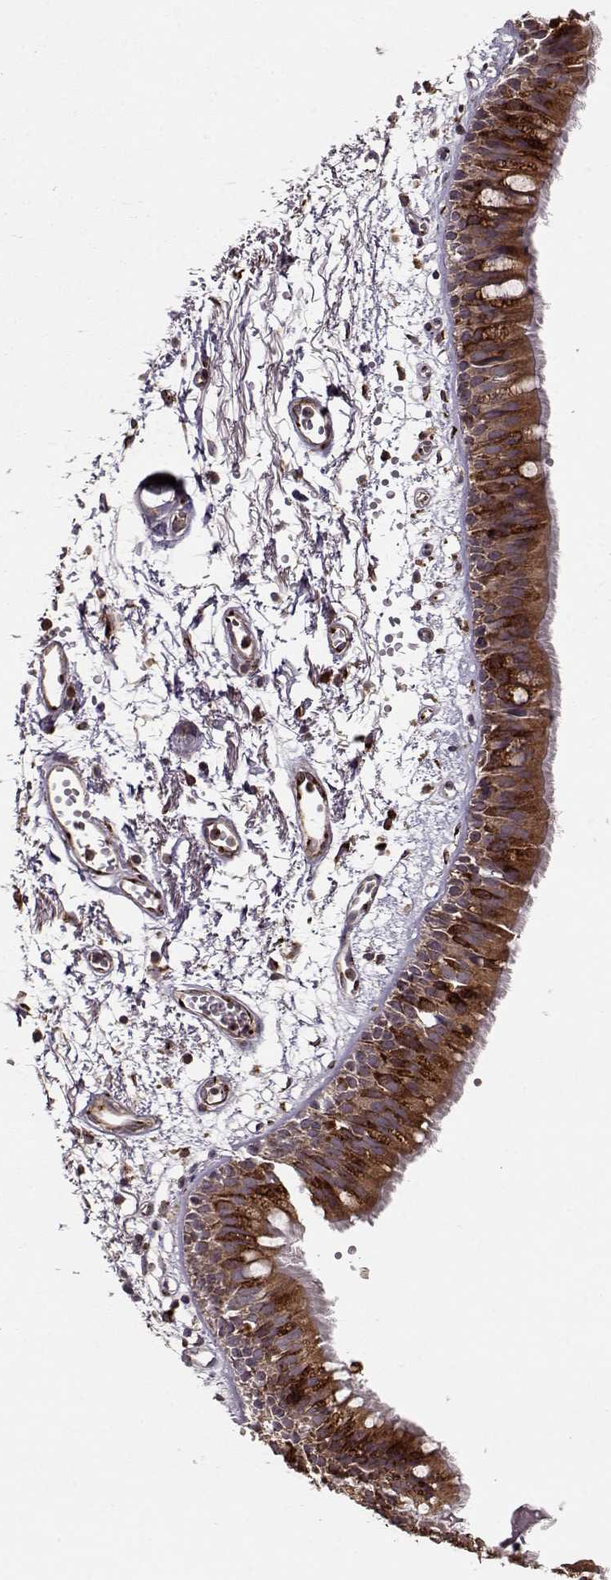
{"staining": {"intensity": "strong", "quantity": ">75%", "location": "cytoplasmic/membranous"}, "tissue": "bronchus", "cell_type": "Respiratory epithelial cells", "image_type": "normal", "snomed": [{"axis": "morphology", "description": "Normal tissue, NOS"}, {"axis": "morphology", "description": "Squamous cell carcinoma, NOS"}, {"axis": "topography", "description": "Cartilage tissue"}, {"axis": "topography", "description": "Bronchus"}, {"axis": "topography", "description": "Lung"}], "caption": "DAB (3,3'-diaminobenzidine) immunohistochemical staining of normal human bronchus displays strong cytoplasmic/membranous protein staining in about >75% of respiratory epithelial cells.", "gene": "YIPF5", "patient": {"sex": "male", "age": 66}}